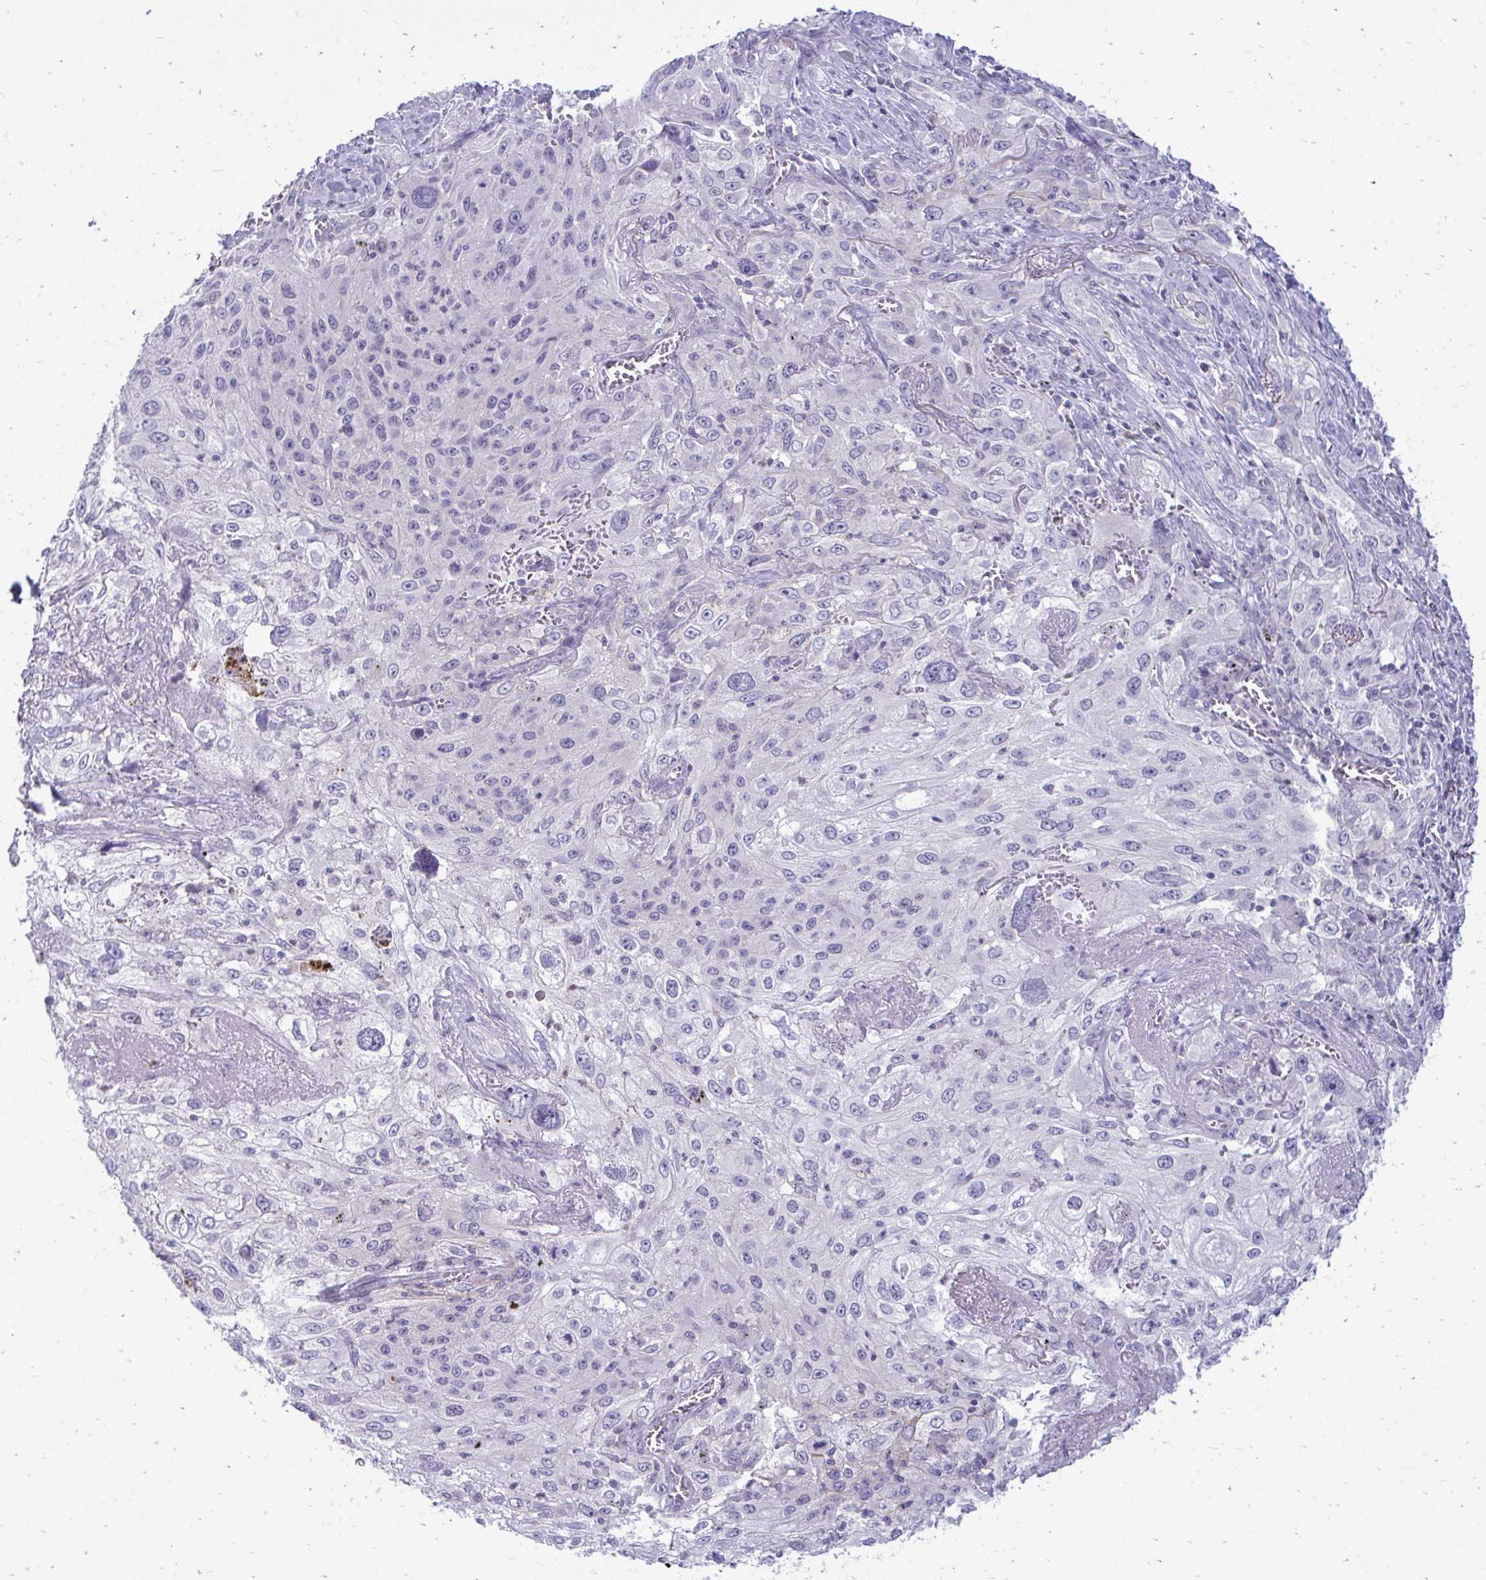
{"staining": {"intensity": "negative", "quantity": "none", "location": "none"}, "tissue": "lung cancer", "cell_type": "Tumor cells", "image_type": "cancer", "snomed": [{"axis": "morphology", "description": "Squamous cell carcinoma, NOS"}, {"axis": "topography", "description": "Lung"}], "caption": "An IHC image of lung cancer (squamous cell carcinoma) is shown. There is no staining in tumor cells of lung cancer (squamous cell carcinoma). (DAB immunohistochemistry with hematoxylin counter stain).", "gene": "ACSL5", "patient": {"sex": "female", "age": 69}}